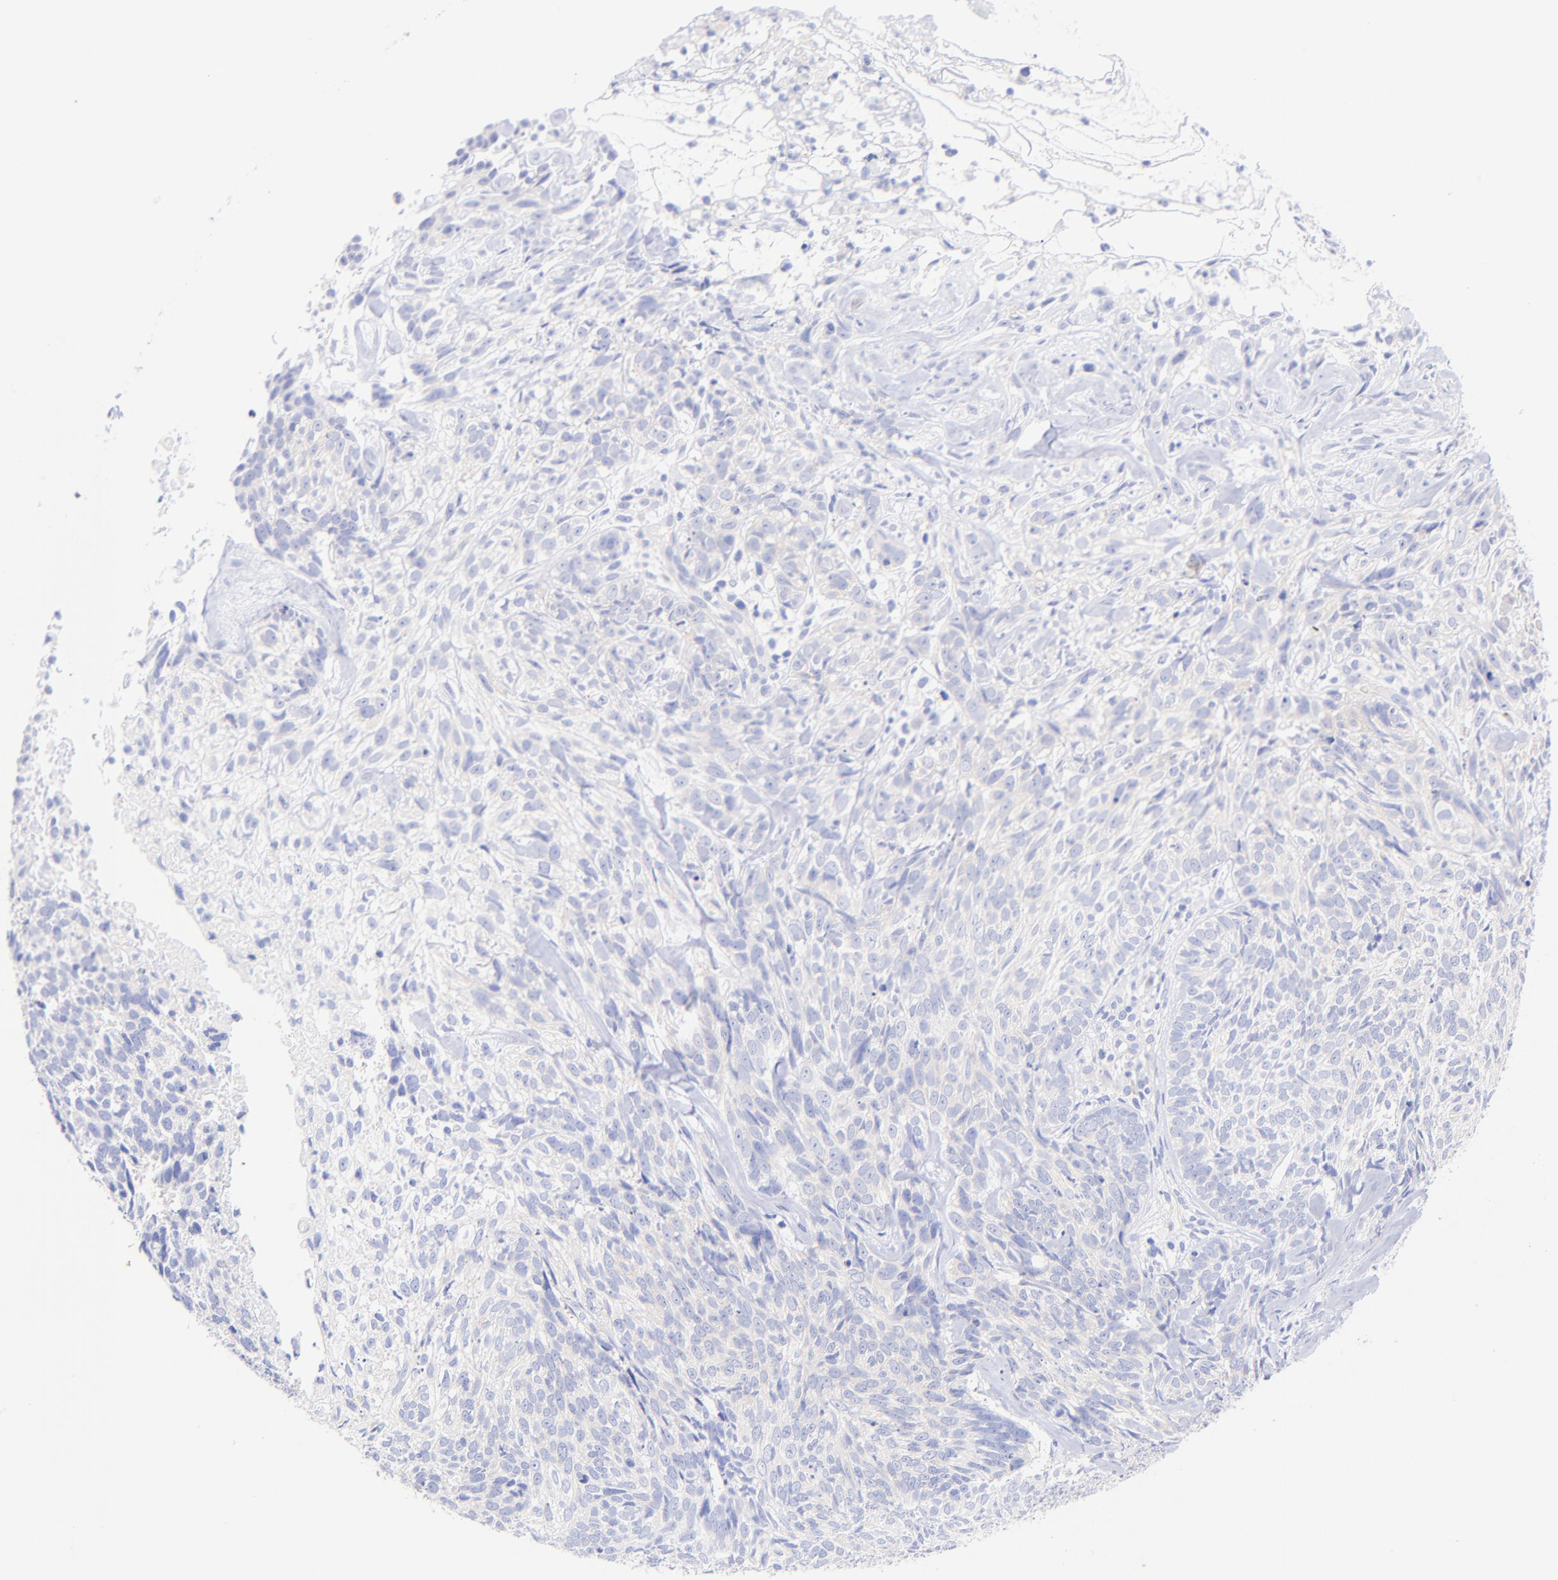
{"staining": {"intensity": "negative", "quantity": "none", "location": "none"}, "tissue": "skin cancer", "cell_type": "Tumor cells", "image_type": "cancer", "snomed": [{"axis": "morphology", "description": "Basal cell carcinoma"}, {"axis": "topography", "description": "Skin"}], "caption": "A histopathology image of human skin cancer (basal cell carcinoma) is negative for staining in tumor cells.", "gene": "GPHN", "patient": {"sex": "male", "age": 72}}